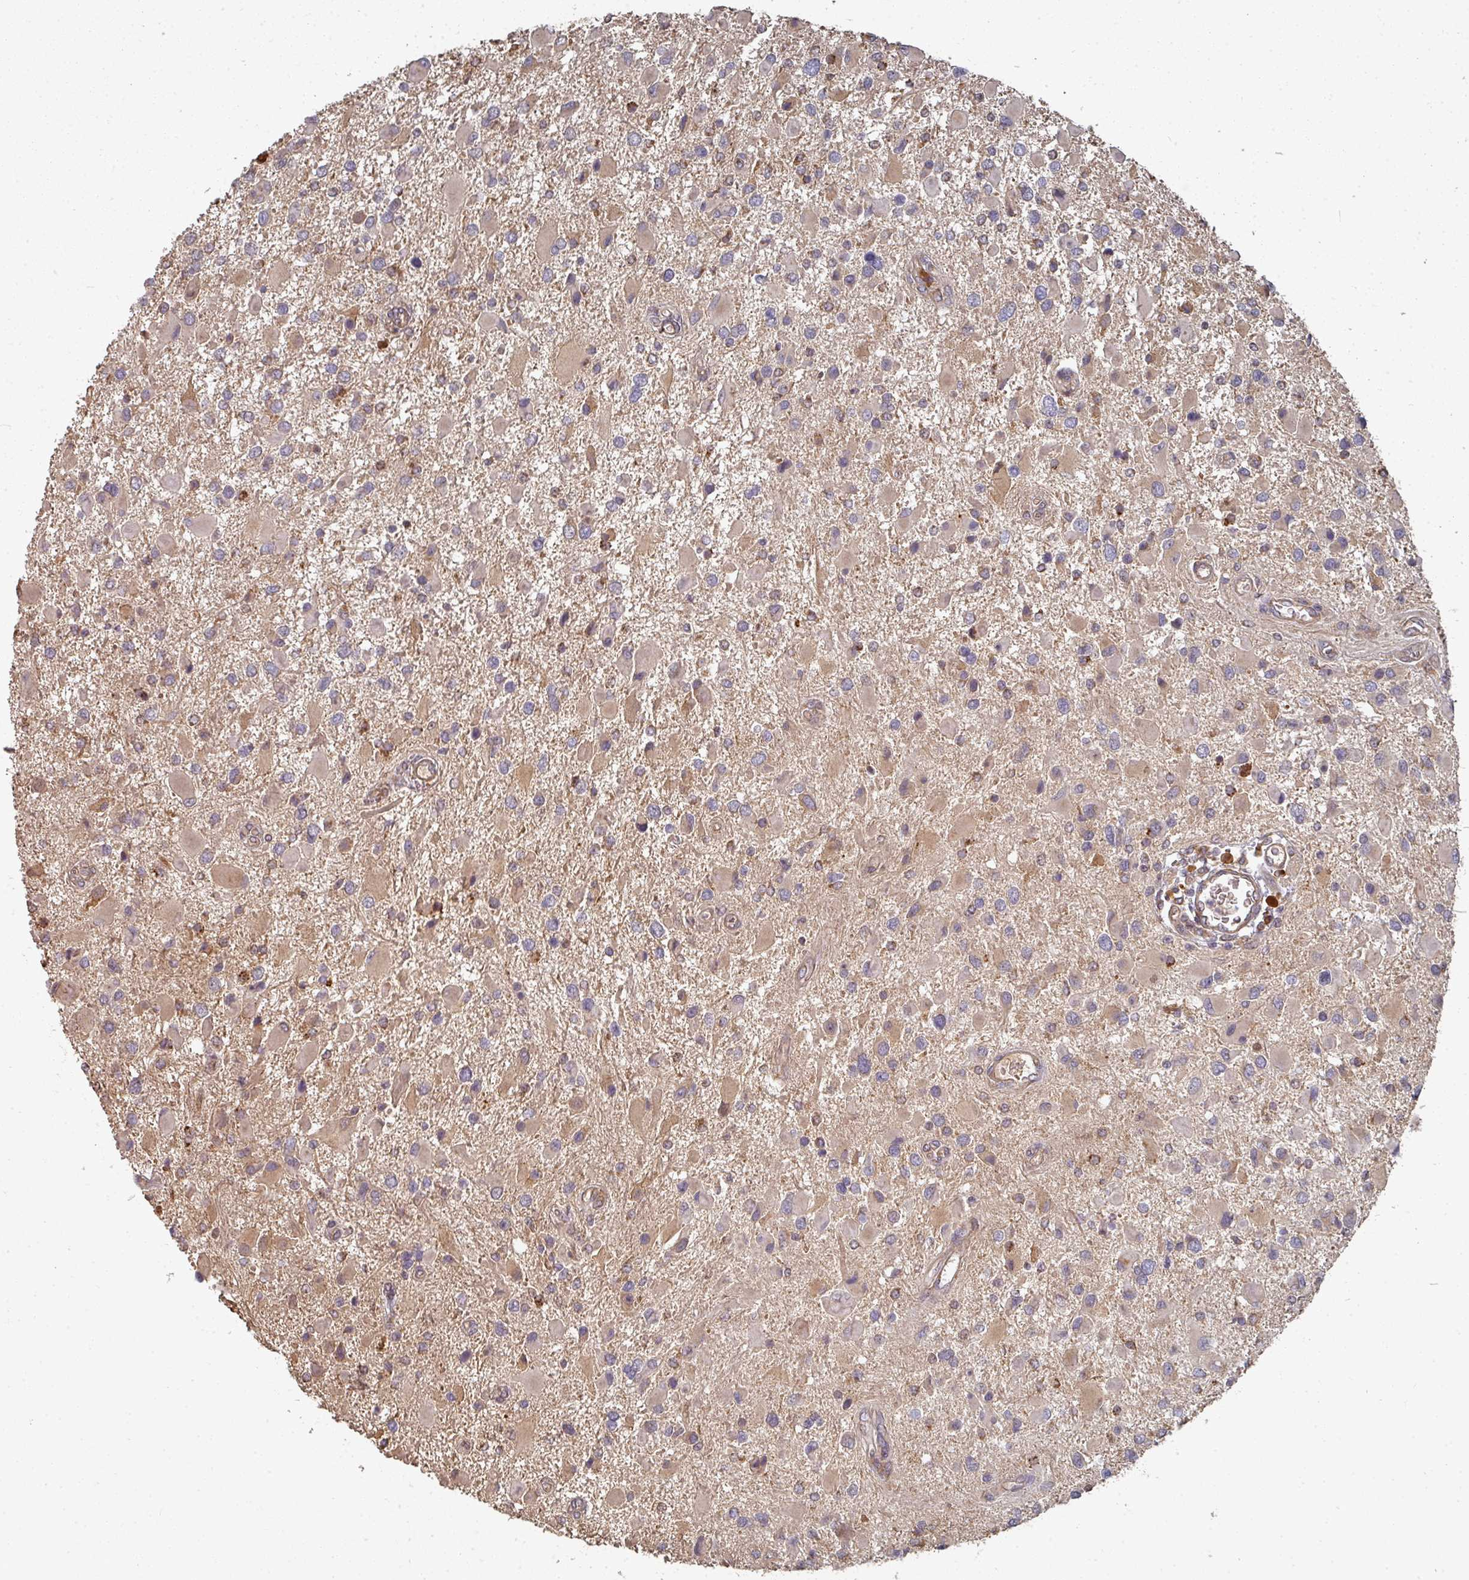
{"staining": {"intensity": "weak", "quantity": "25%-75%", "location": "cytoplasmic/membranous"}, "tissue": "glioma", "cell_type": "Tumor cells", "image_type": "cancer", "snomed": [{"axis": "morphology", "description": "Glioma, malignant, High grade"}, {"axis": "topography", "description": "Brain"}], "caption": "High-power microscopy captured an immunohistochemistry (IHC) image of glioma, revealing weak cytoplasmic/membranous expression in approximately 25%-75% of tumor cells.", "gene": "EDEM2", "patient": {"sex": "male", "age": 53}}